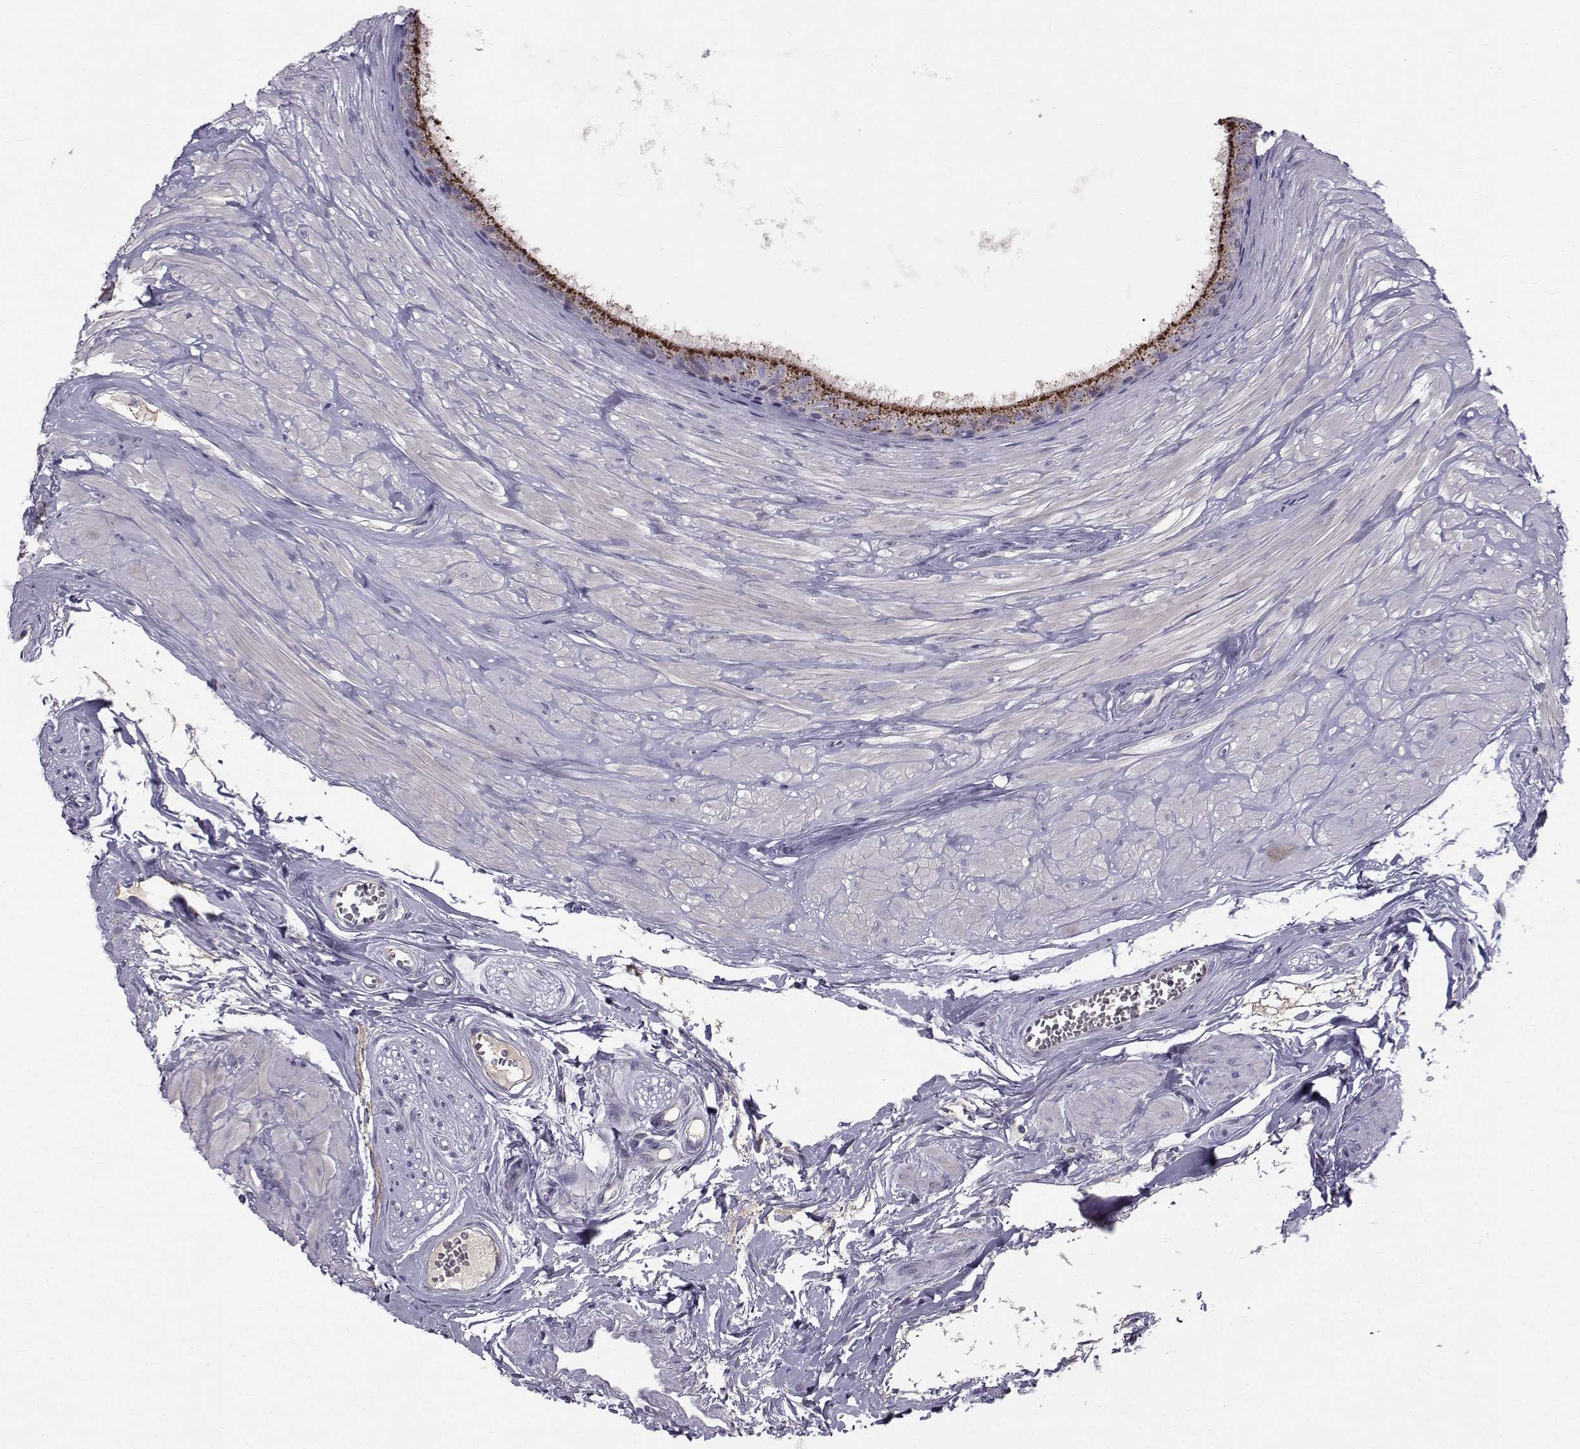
{"staining": {"intensity": "moderate", "quantity": ">75%", "location": "cytoplasmic/membranous"}, "tissue": "epididymis", "cell_type": "Glandular cells", "image_type": "normal", "snomed": [{"axis": "morphology", "description": "Normal tissue, NOS"}, {"axis": "topography", "description": "Epididymis"}], "caption": "This histopathology image shows immunohistochemistry (IHC) staining of benign epididymis, with medium moderate cytoplasmic/membranous staining in about >75% of glandular cells.", "gene": "CALCR", "patient": {"sex": "male", "age": 37}}